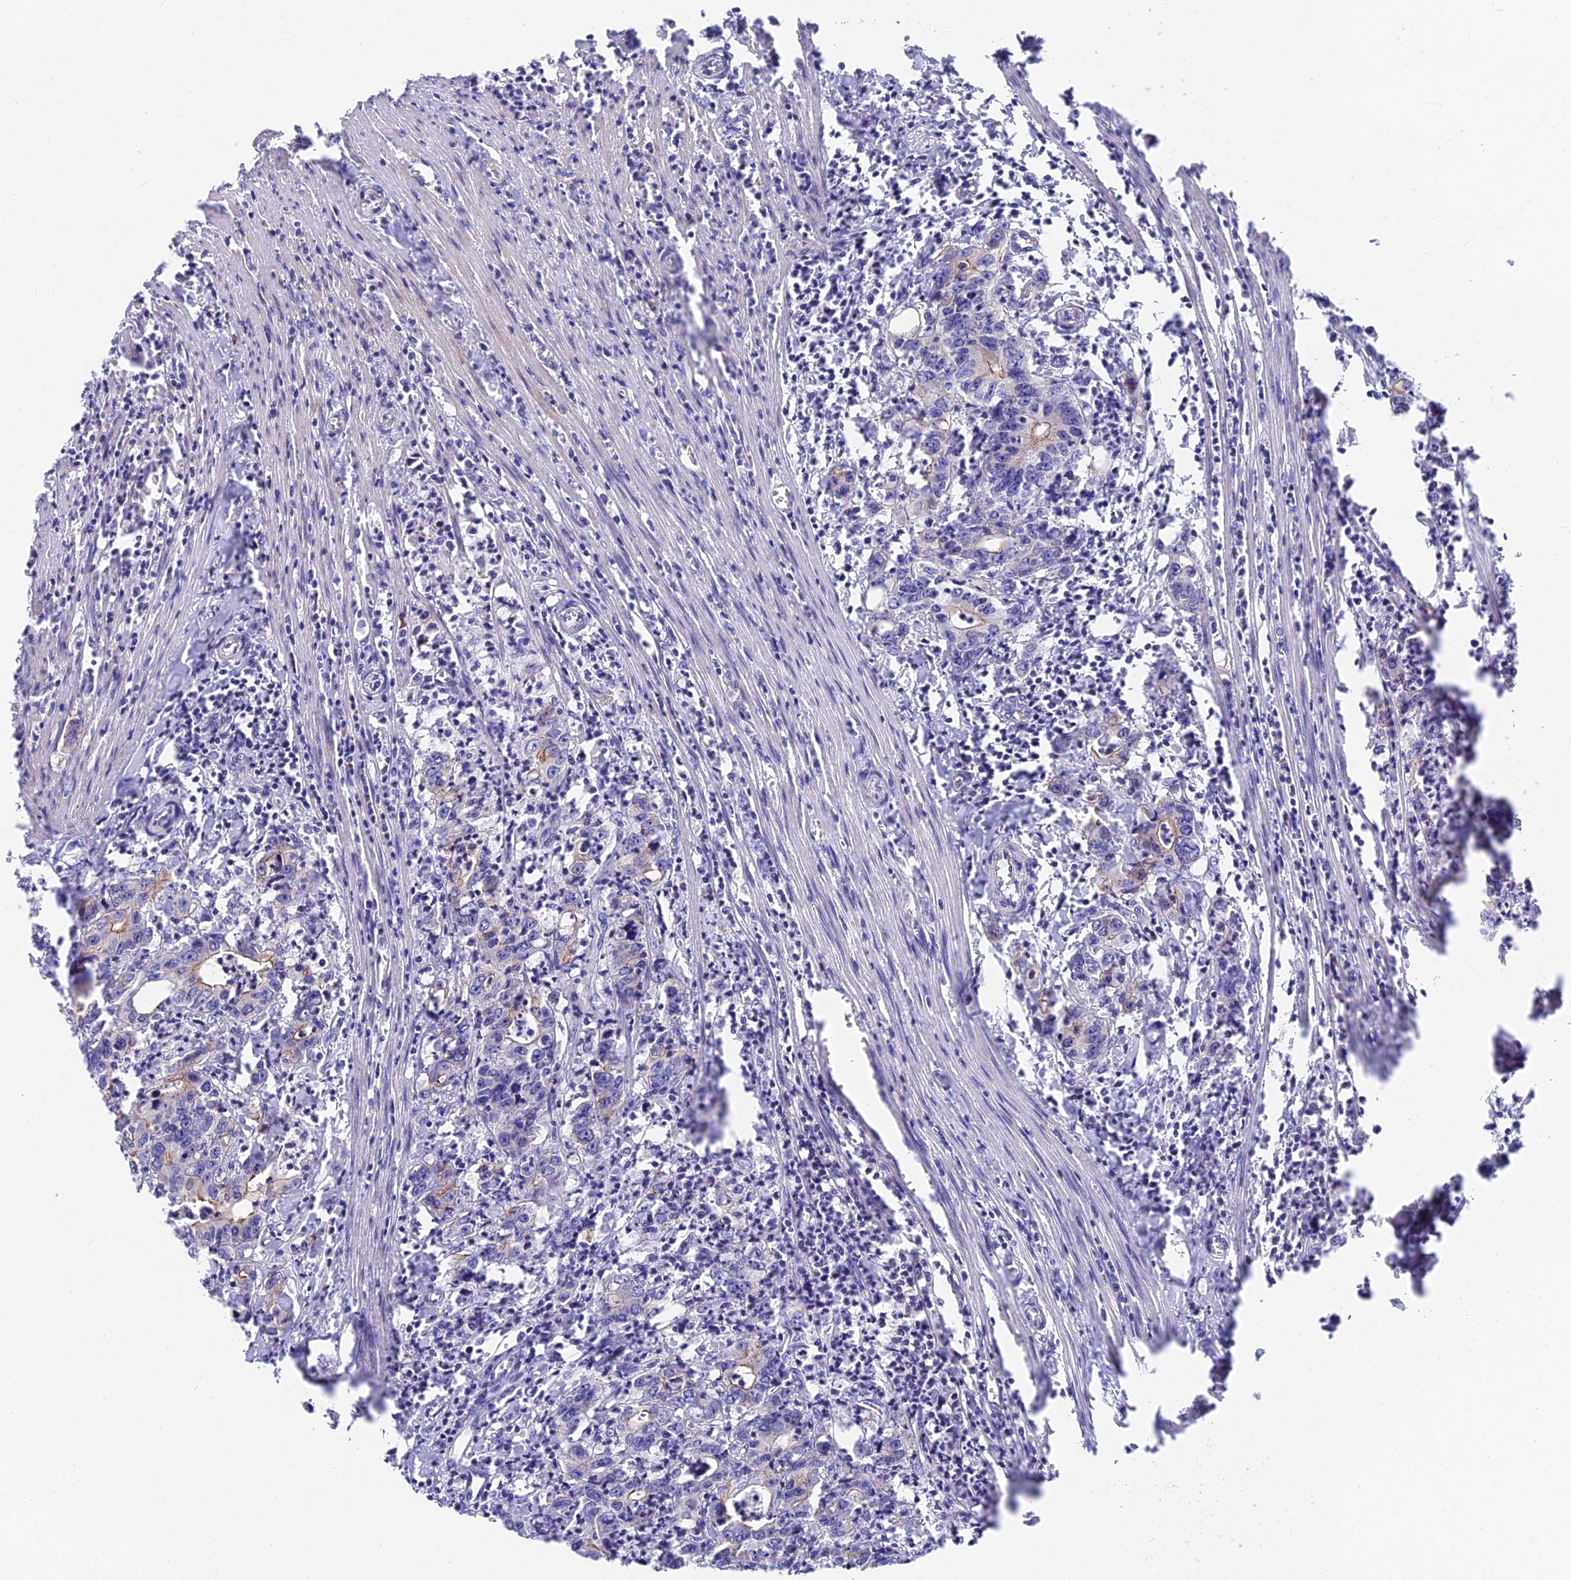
{"staining": {"intensity": "strong", "quantity": "<25%", "location": "cytoplasmic/membranous"}, "tissue": "colorectal cancer", "cell_type": "Tumor cells", "image_type": "cancer", "snomed": [{"axis": "morphology", "description": "Adenocarcinoma, NOS"}, {"axis": "topography", "description": "Colon"}], "caption": "Protein staining of colorectal adenocarcinoma tissue shows strong cytoplasmic/membranous staining in about <25% of tumor cells. The protein is shown in brown color, while the nuclei are stained blue.", "gene": "MVB12A", "patient": {"sex": "female", "age": 75}}